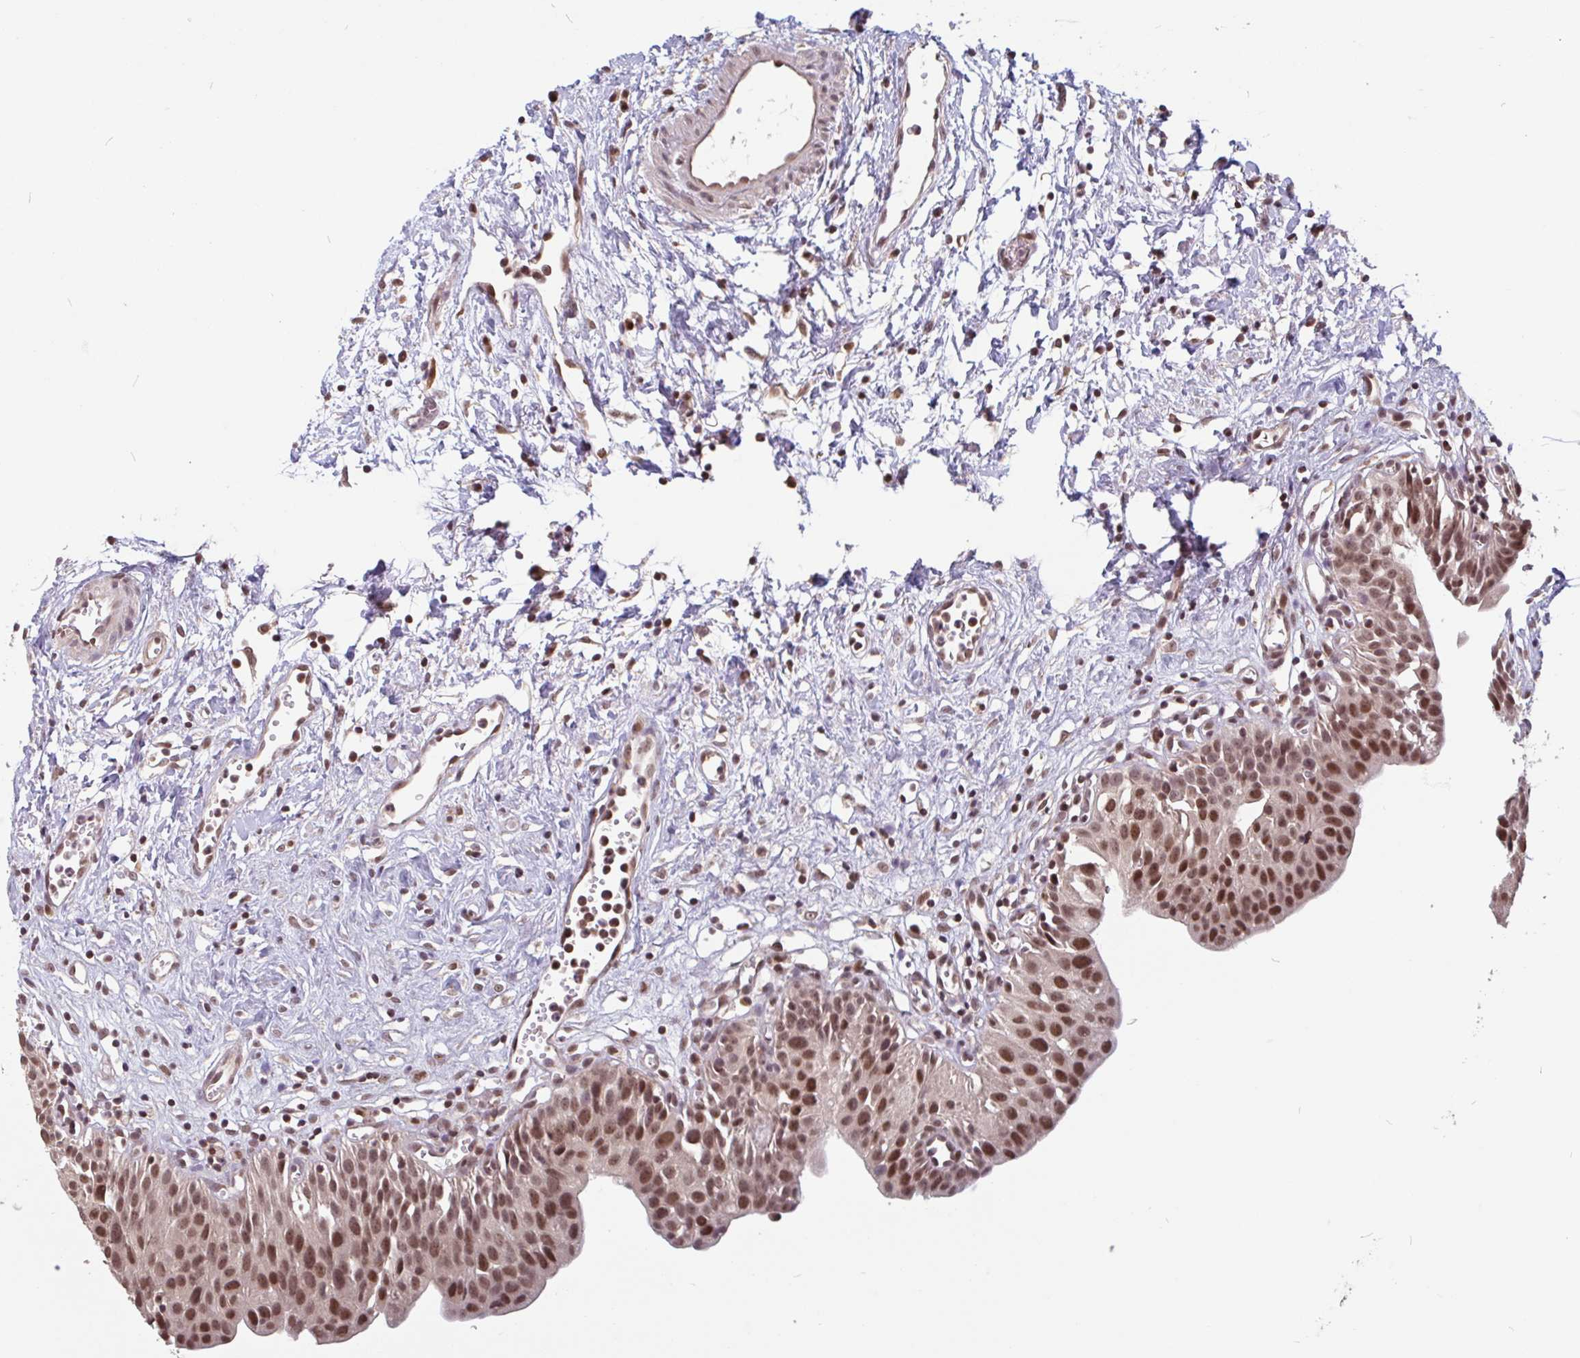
{"staining": {"intensity": "moderate", "quantity": ">75%", "location": "nuclear"}, "tissue": "urinary bladder", "cell_type": "Urothelial cells", "image_type": "normal", "snomed": [{"axis": "morphology", "description": "Normal tissue, NOS"}, {"axis": "topography", "description": "Urinary bladder"}], "caption": "IHC staining of benign urinary bladder, which exhibits medium levels of moderate nuclear positivity in approximately >75% of urothelial cells indicating moderate nuclear protein expression. The staining was performed using DAB (brown) for protein detection and nuclei were counterstained in hematoxylin (blue).", "gene": "DR1", "patient": {"sex": "male", "age": 51}}